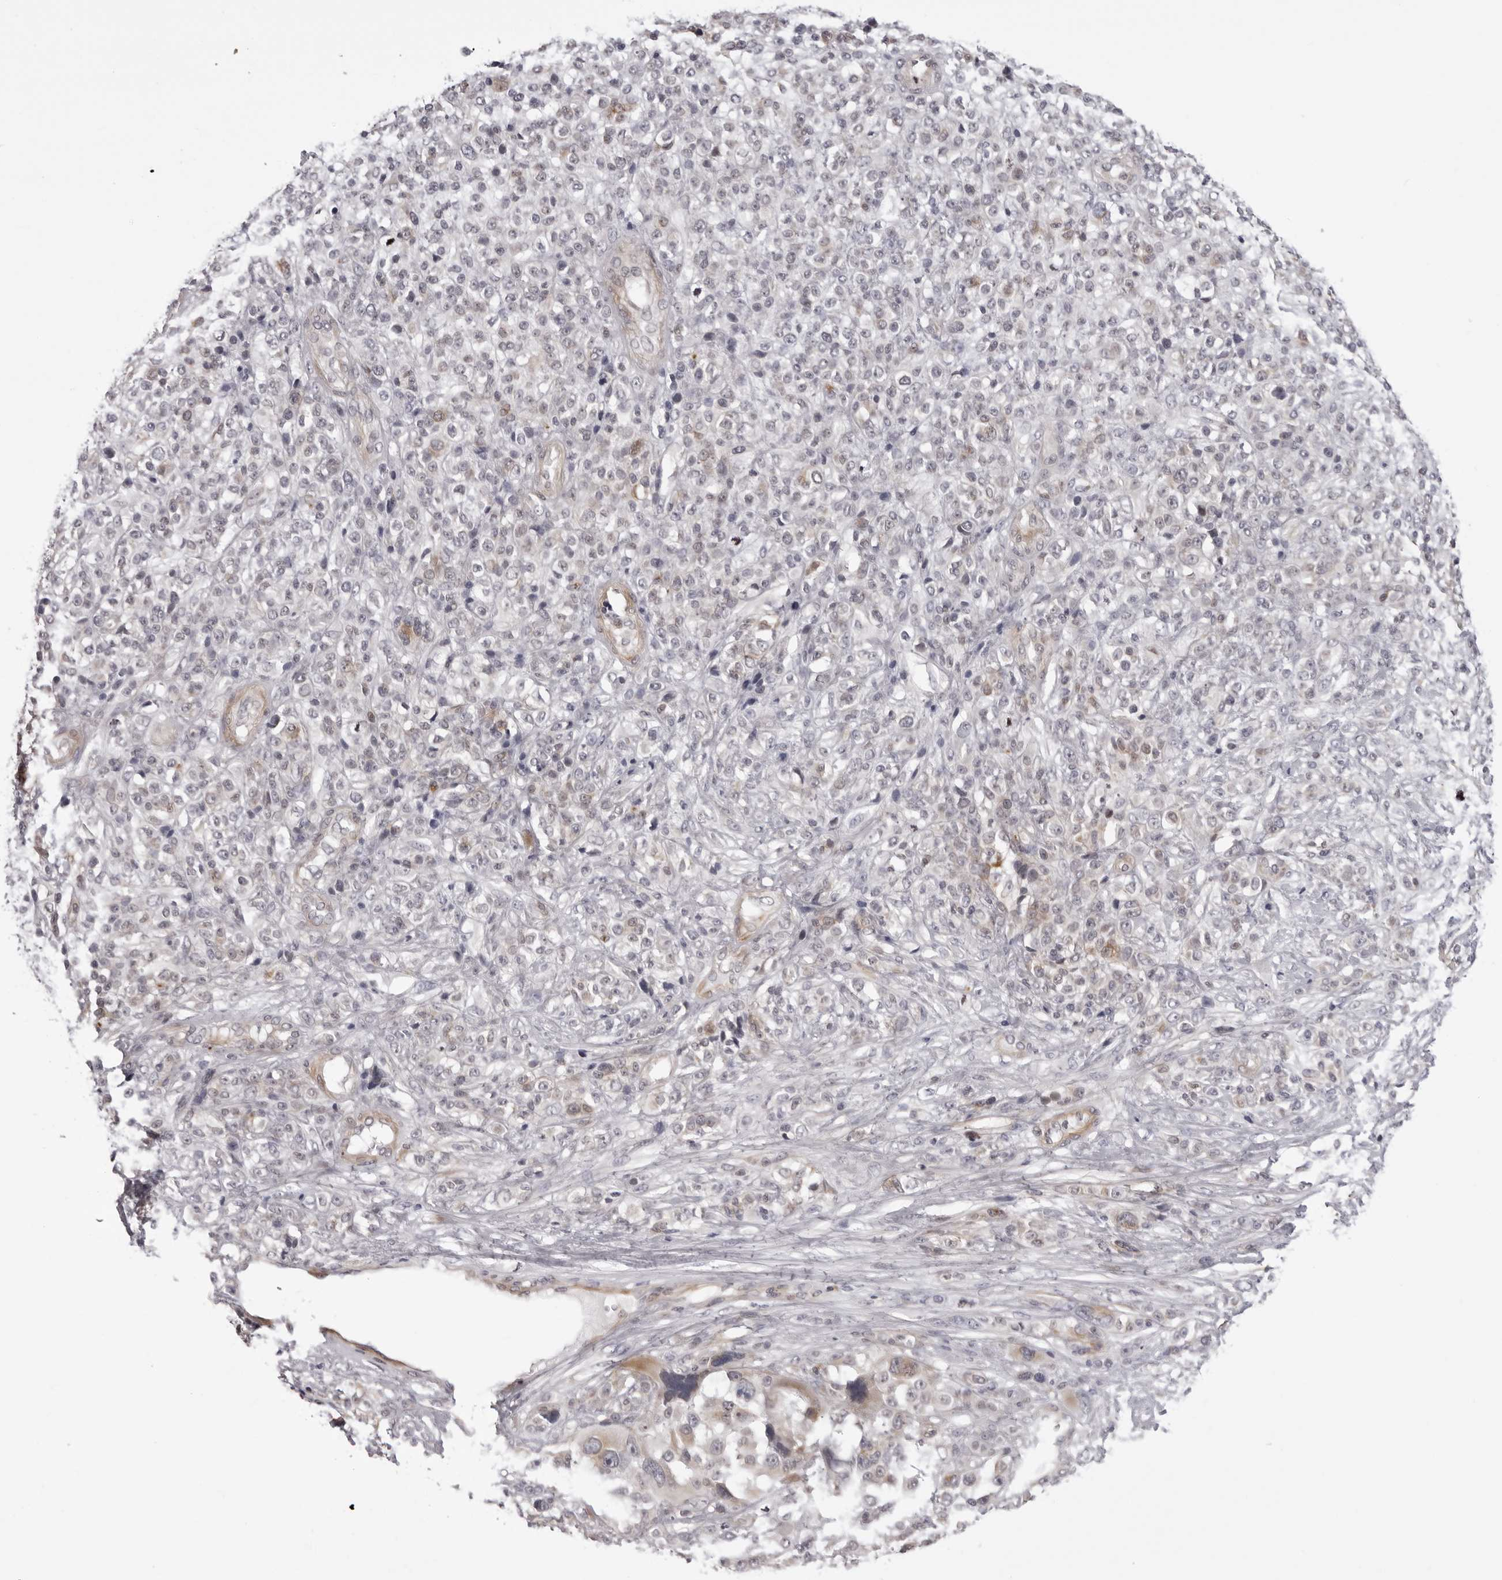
{"staining": {"intensity": "weak", "quantity": "<25%", "location": "cytoplasmic/membranous"}, "tissue": "melanoma", "cell_type": "Tumor cells", "image_type": "cancer", "snomed": [{"axis": "morphology", "description": "Malignant melanoma, NOS"}, {"axis": "topography", "description": "Skin"}], "caption": "Histopathology image shows no significant protein staining in tumor cells of malignant melanoma.", "gene": "SUGCT", "patient": {"sex": "female", "age": 55}}